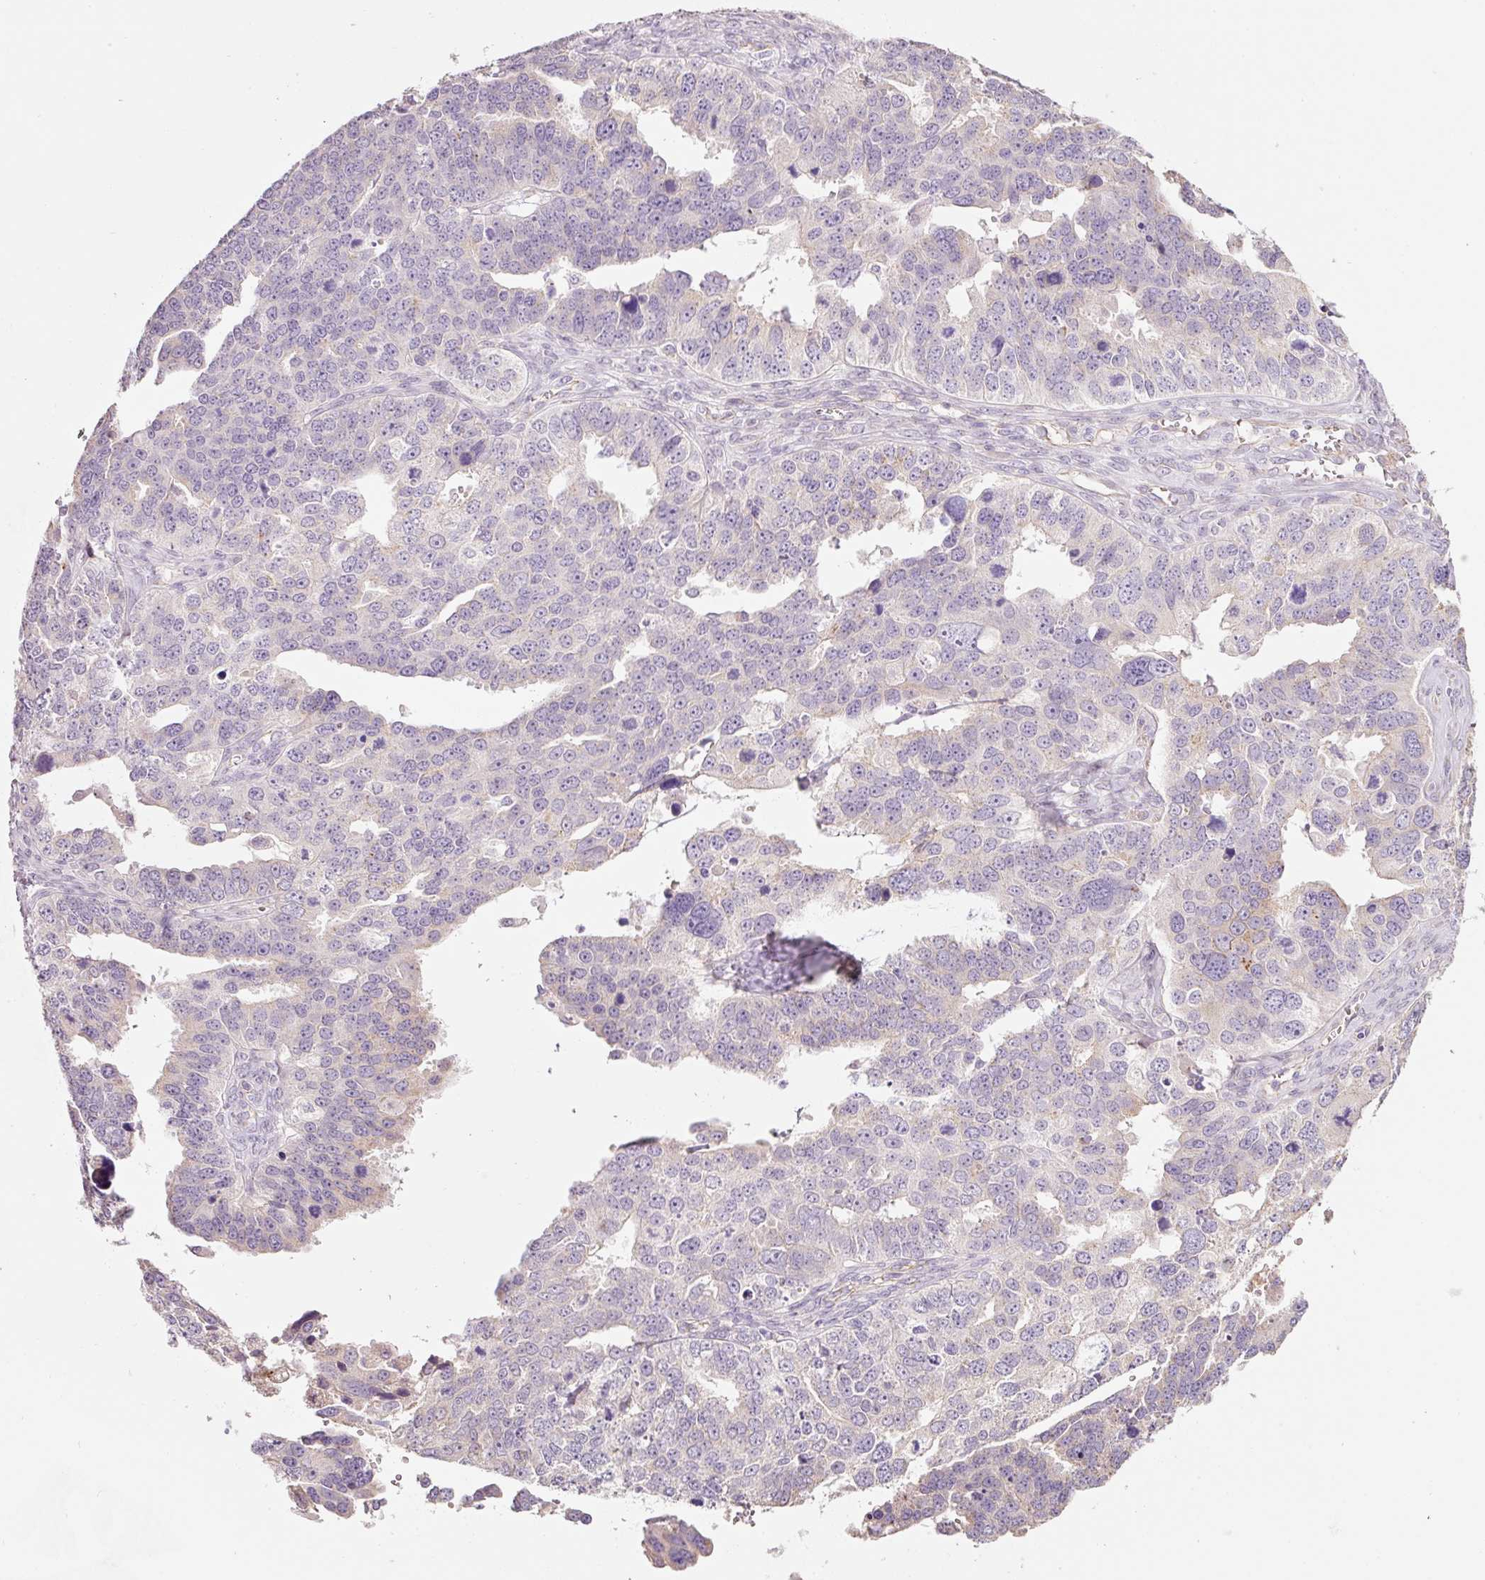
{"staining": {"intensity": "negative", "quantity": "none", "location": "none"}, "tissue": "ovarian cancer", "cell_type": "Tumor cells", "image_type": "cancer", "snomed": [{"axis": "morphology", "description": "Cystadenocarcinoma, serous, NOS"}, {"axis": "topography", "description": "Ovary"}], "caption": "Immunohistochemical staining of serous cystadenocarcinoma (ovarian) shows no significant positivity in tumor cells.", "gene": "NBPF11", "patient": {"sex": "female", "age": 76}}